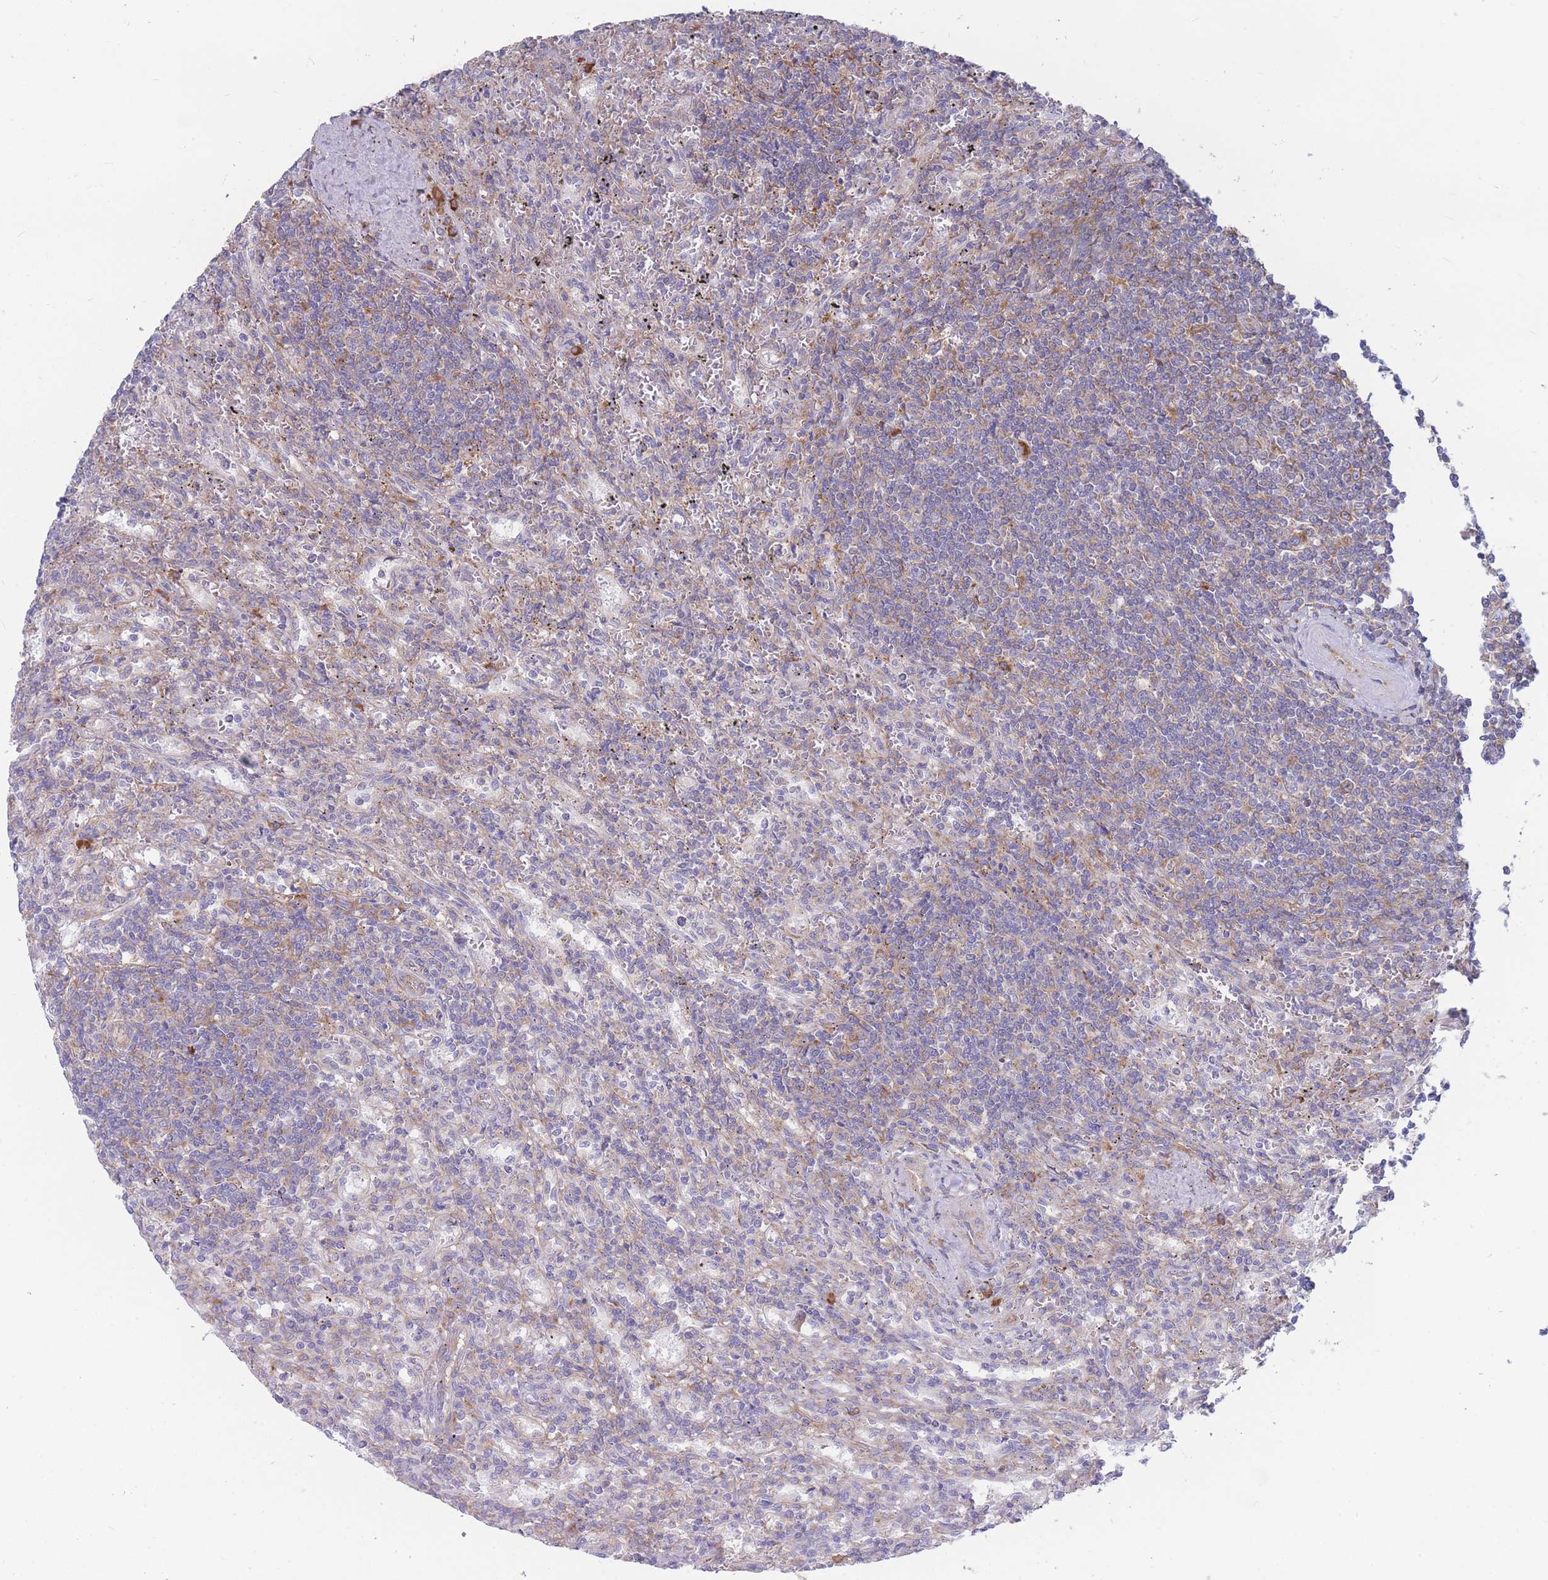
{"staining": {"intensity": "weak", "quantity": "<25%", "location": "cytoplasmic/membranous"}, "tissue": "lymphoma", "cell_type": "Tumor cells", "image_type": "cancer", "snomed": [{"axis": "morphology", "description": "Malignant lymphoma, non-Hodgkin's type, Low grade"}, {"axis": "topography", "description": "Spleen"}], "caption": "This histopathology image is of lymphoma stained with IHC to label a protein in brown with the nuclei are counter-stained blue. There is no staining in tumor cells.", "gene": "RPL8", "patient": {"sex": "male", "age": 76}}